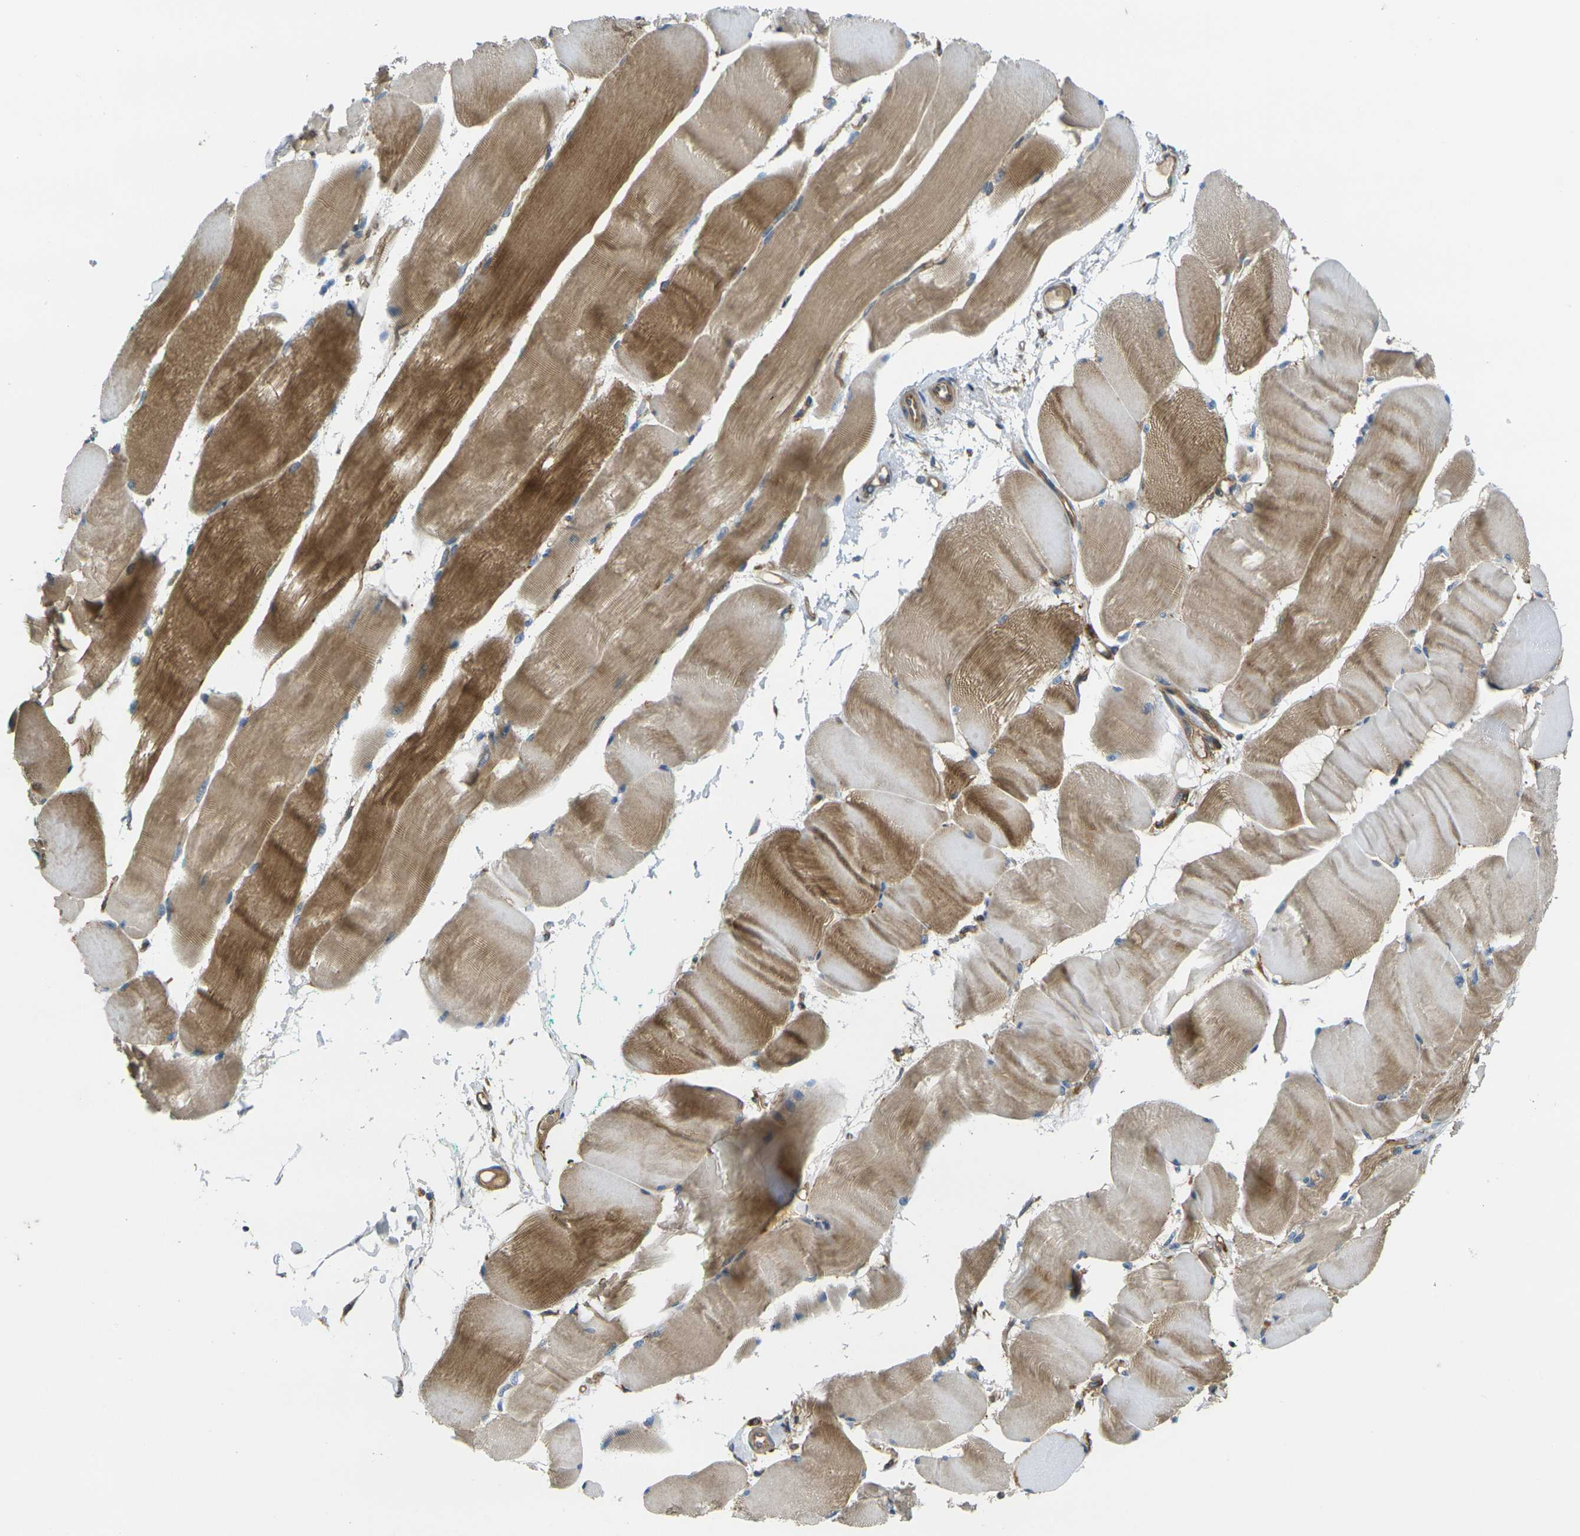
{"staining": {"intensity": "moderate", "quantity": ">75%", "location": "cytoplasmic/membranous"}, "tissue": "skeletal muscle", "cell_type": "Myocytes", "image_type": "normal", "snomed": [{"axis": "morphology", "description": "Normal tissue, NOS"}, {"axis": "morphology", "description": "Squamous cell carcinoma, NOS"}, {"axis": "topography", "description": "Skeletal muscle"}], "caption": "Protein expression by immunohistochemistry reveals moderate cytoplasmic/membranous staining in about >75% of myocytes in unremarkable skeletal muscle.", "gene": "FZD1", "patient": {"sex": "male", "age": 51}}